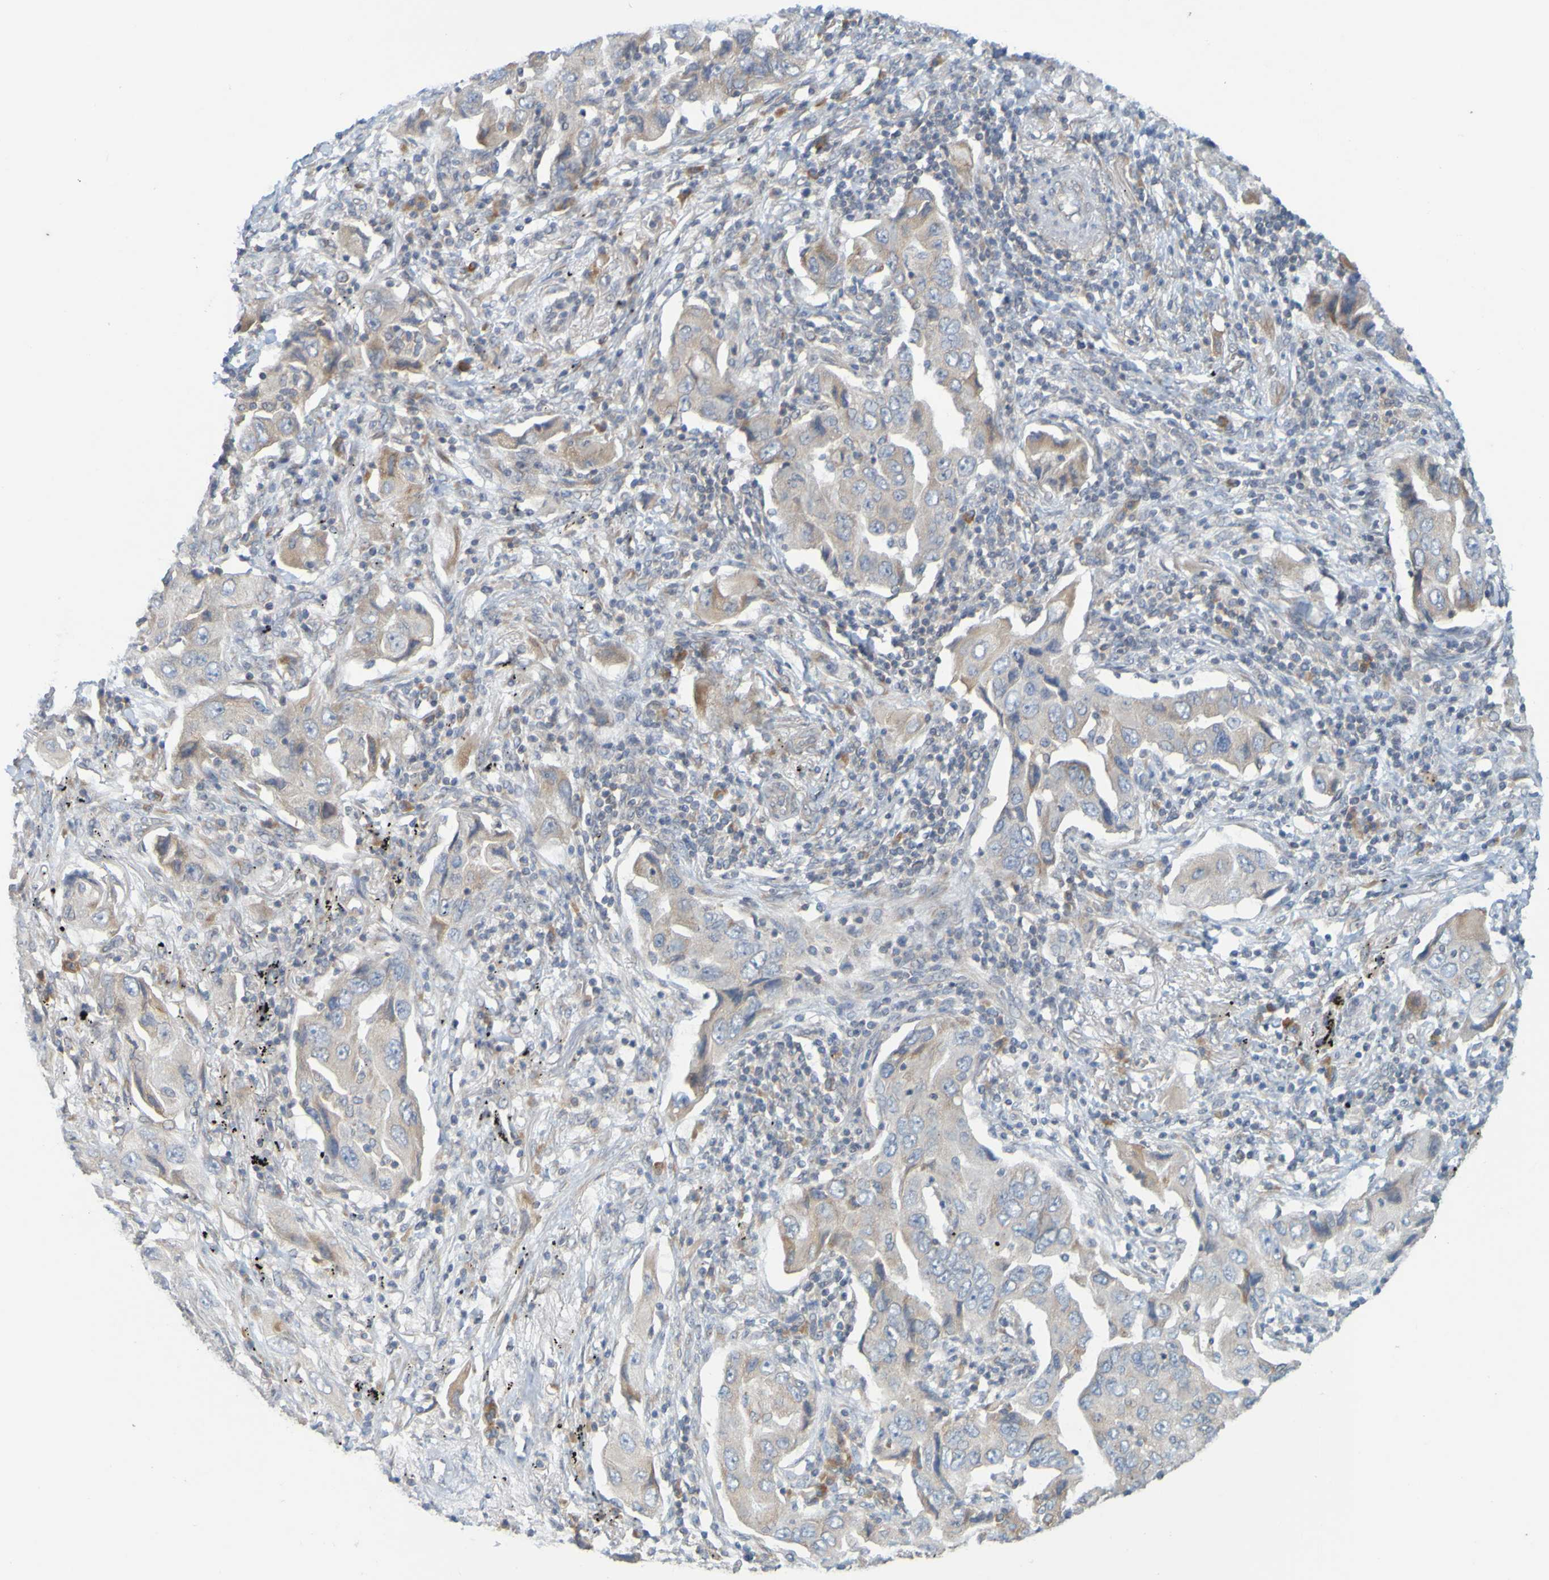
{"staining": {"intensity": "moderate", "quantity": "<25%", "location": "cytoplasmic/membranous"}, "tissue": "lung cancer", "cell_type": "Tumor cells", "image_type": "cancer", "snomed": [{"axis": "morphology", "description": "Adenocarcinoma, NOS"}, {"axis": "topography", "description": "Lung"}], "caption": "The immunohistochemical stain shows moderate cytoplasmic/membranous expression in tumor cells of lung adenocarcinoma tissue. (DAB (3,3'-diaminobenzidine) IHC, brown staining for protein, blue staining for nuclei).", "gene": "MOGS", "patient": {"sex": "female", "age": 65}}